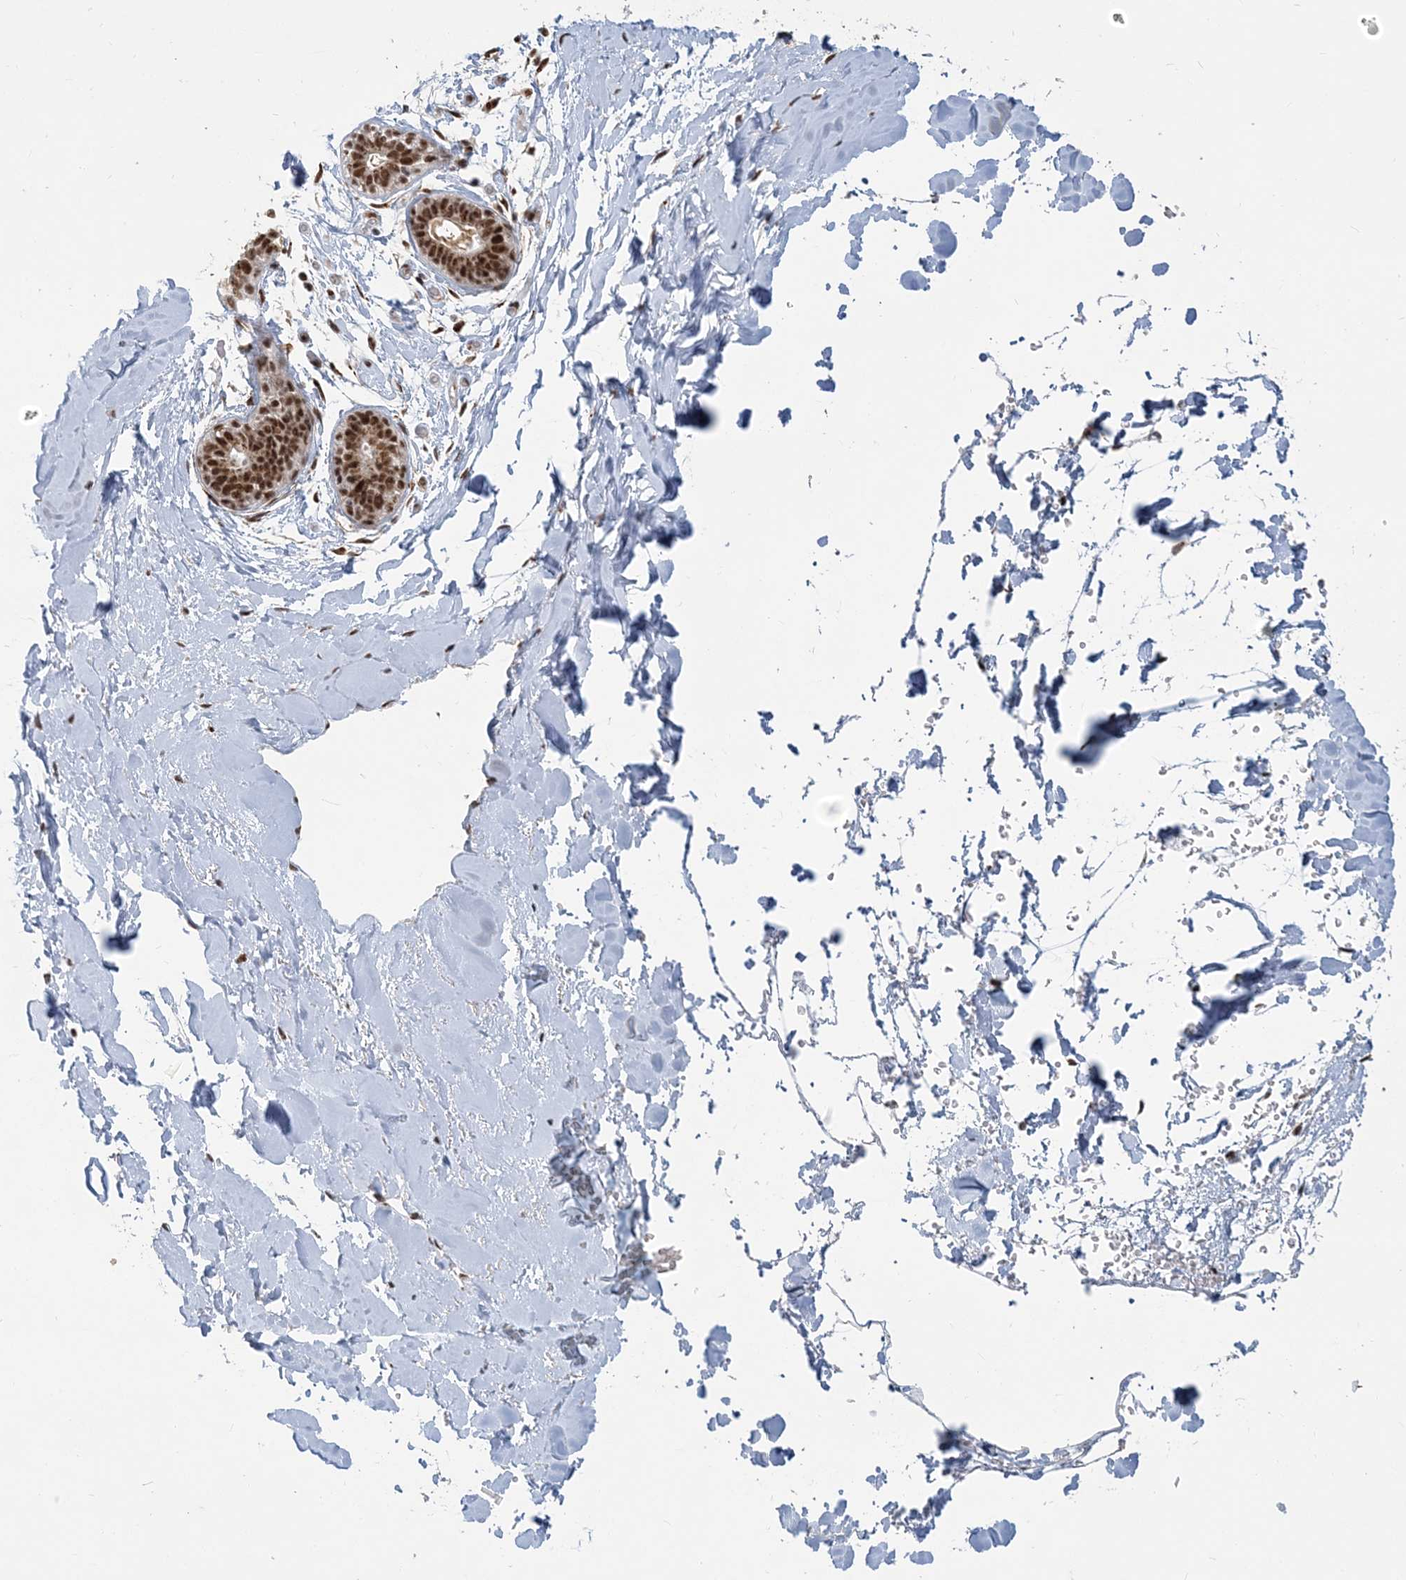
{"staining": {"intensity": "negative", "quantity": "none", "location": "none"}, "tissue": "adipose tissue", "cell_type": "Adipocytes", "image_type": "normal", "snomed": [{"axis": "morphology", "description": "Normal tissue, NOS"}, {"axis": "topography", "description": "Breast"}], "caption": "DAB (3,3'-diaminobenzidine) immunohistochemical staining of unremarkable adipose tissue displays no significant expression in adipocytes.", "gene": "PLRG1", "patient": {"sex": "female", "age": 26}}